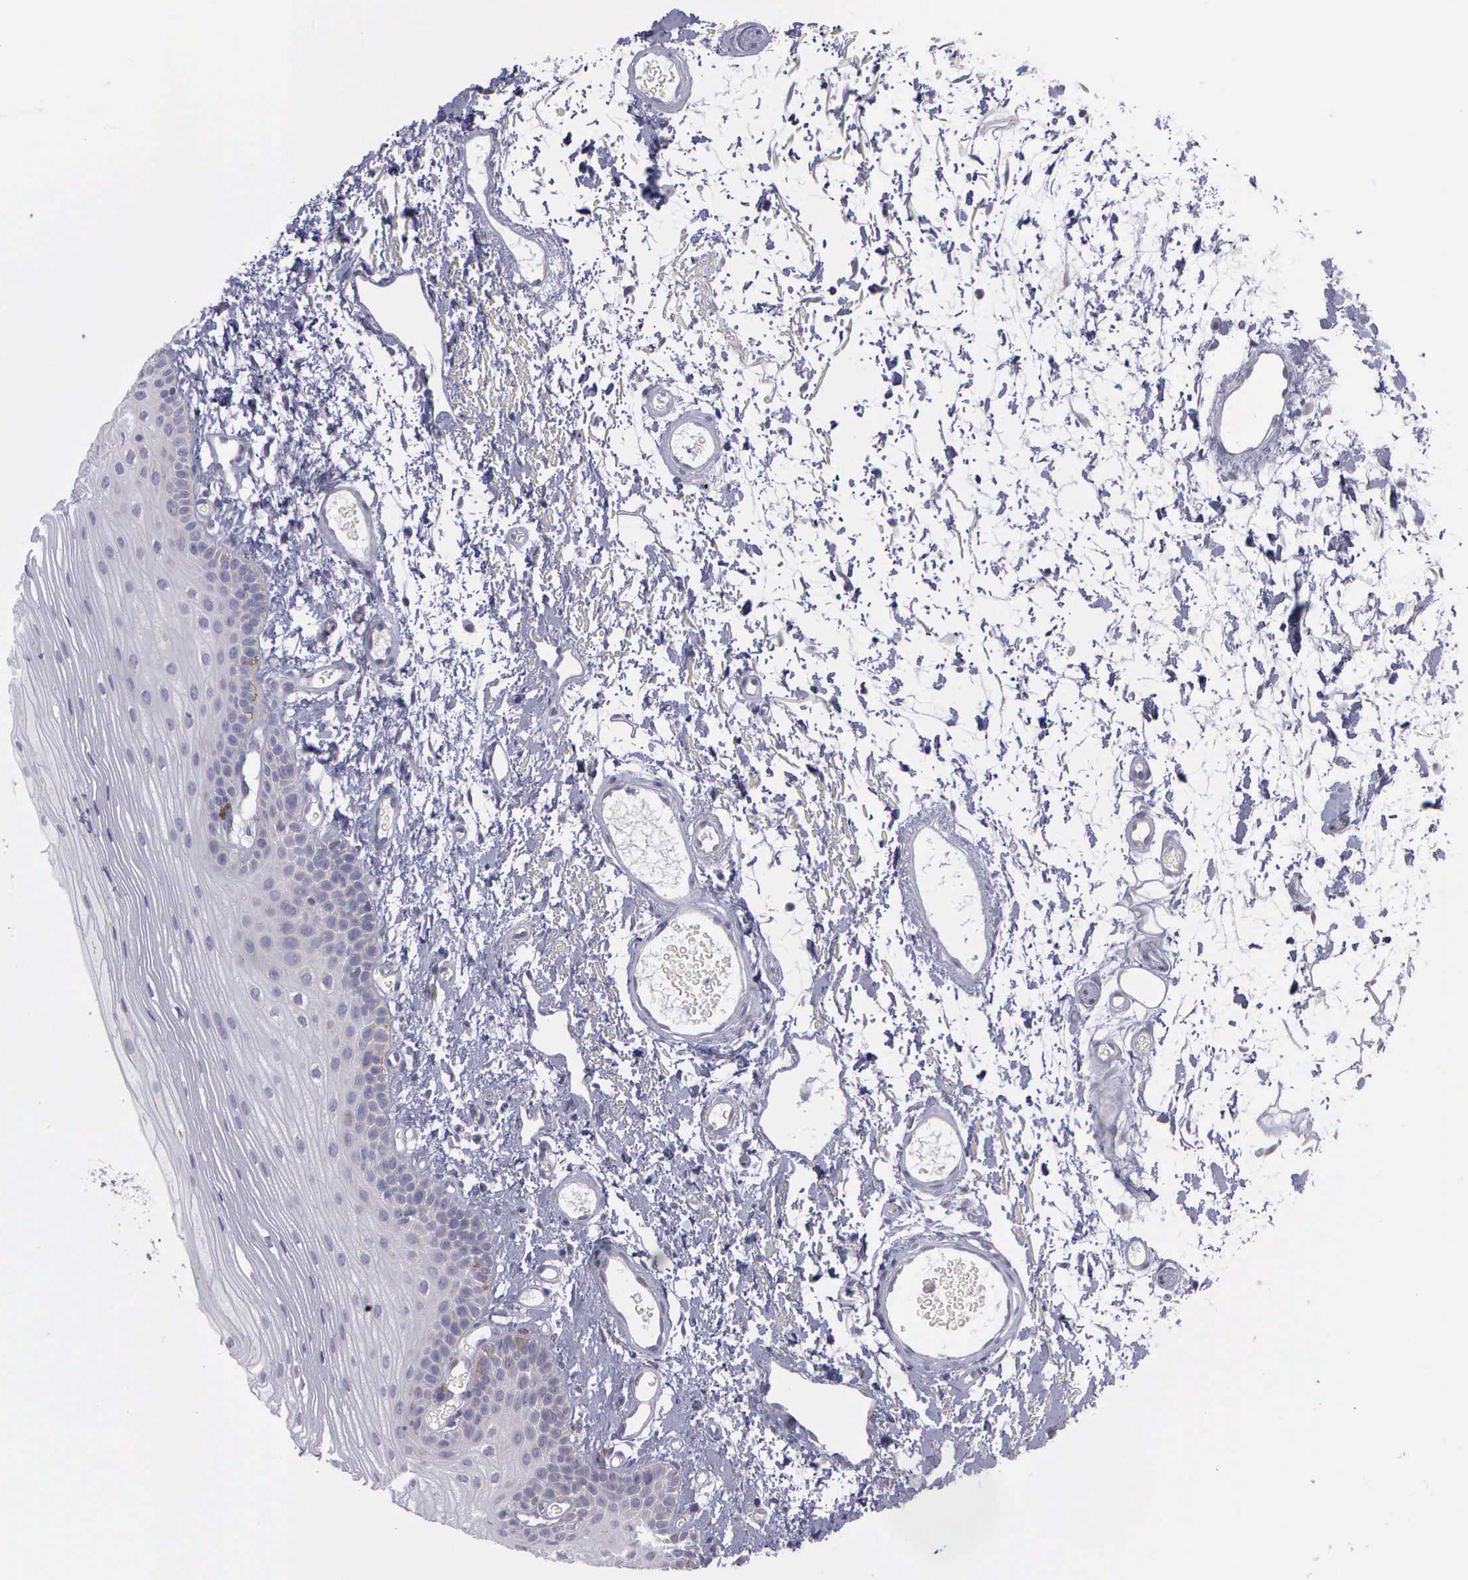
{"staining": {"intensity": "weak", "quantity": "<25%", "location": "cytoplasmic/membranous"}, "tissue": "oral mucosa", "cell_type": "Squamous epithelial cells", "image_type": "normal", "snomed": [{"axis": "morphology", "description": "Normal tissue, NOS"}, {"axis": "topography", "description": "Oral tissue"}], "caption": "The histopathology image demonstrates no staining of squamous epithelial cells in benign oral mucosa.", "gene": "SYNJ2BP", "patient": {"sex": "male", "age": 52}}